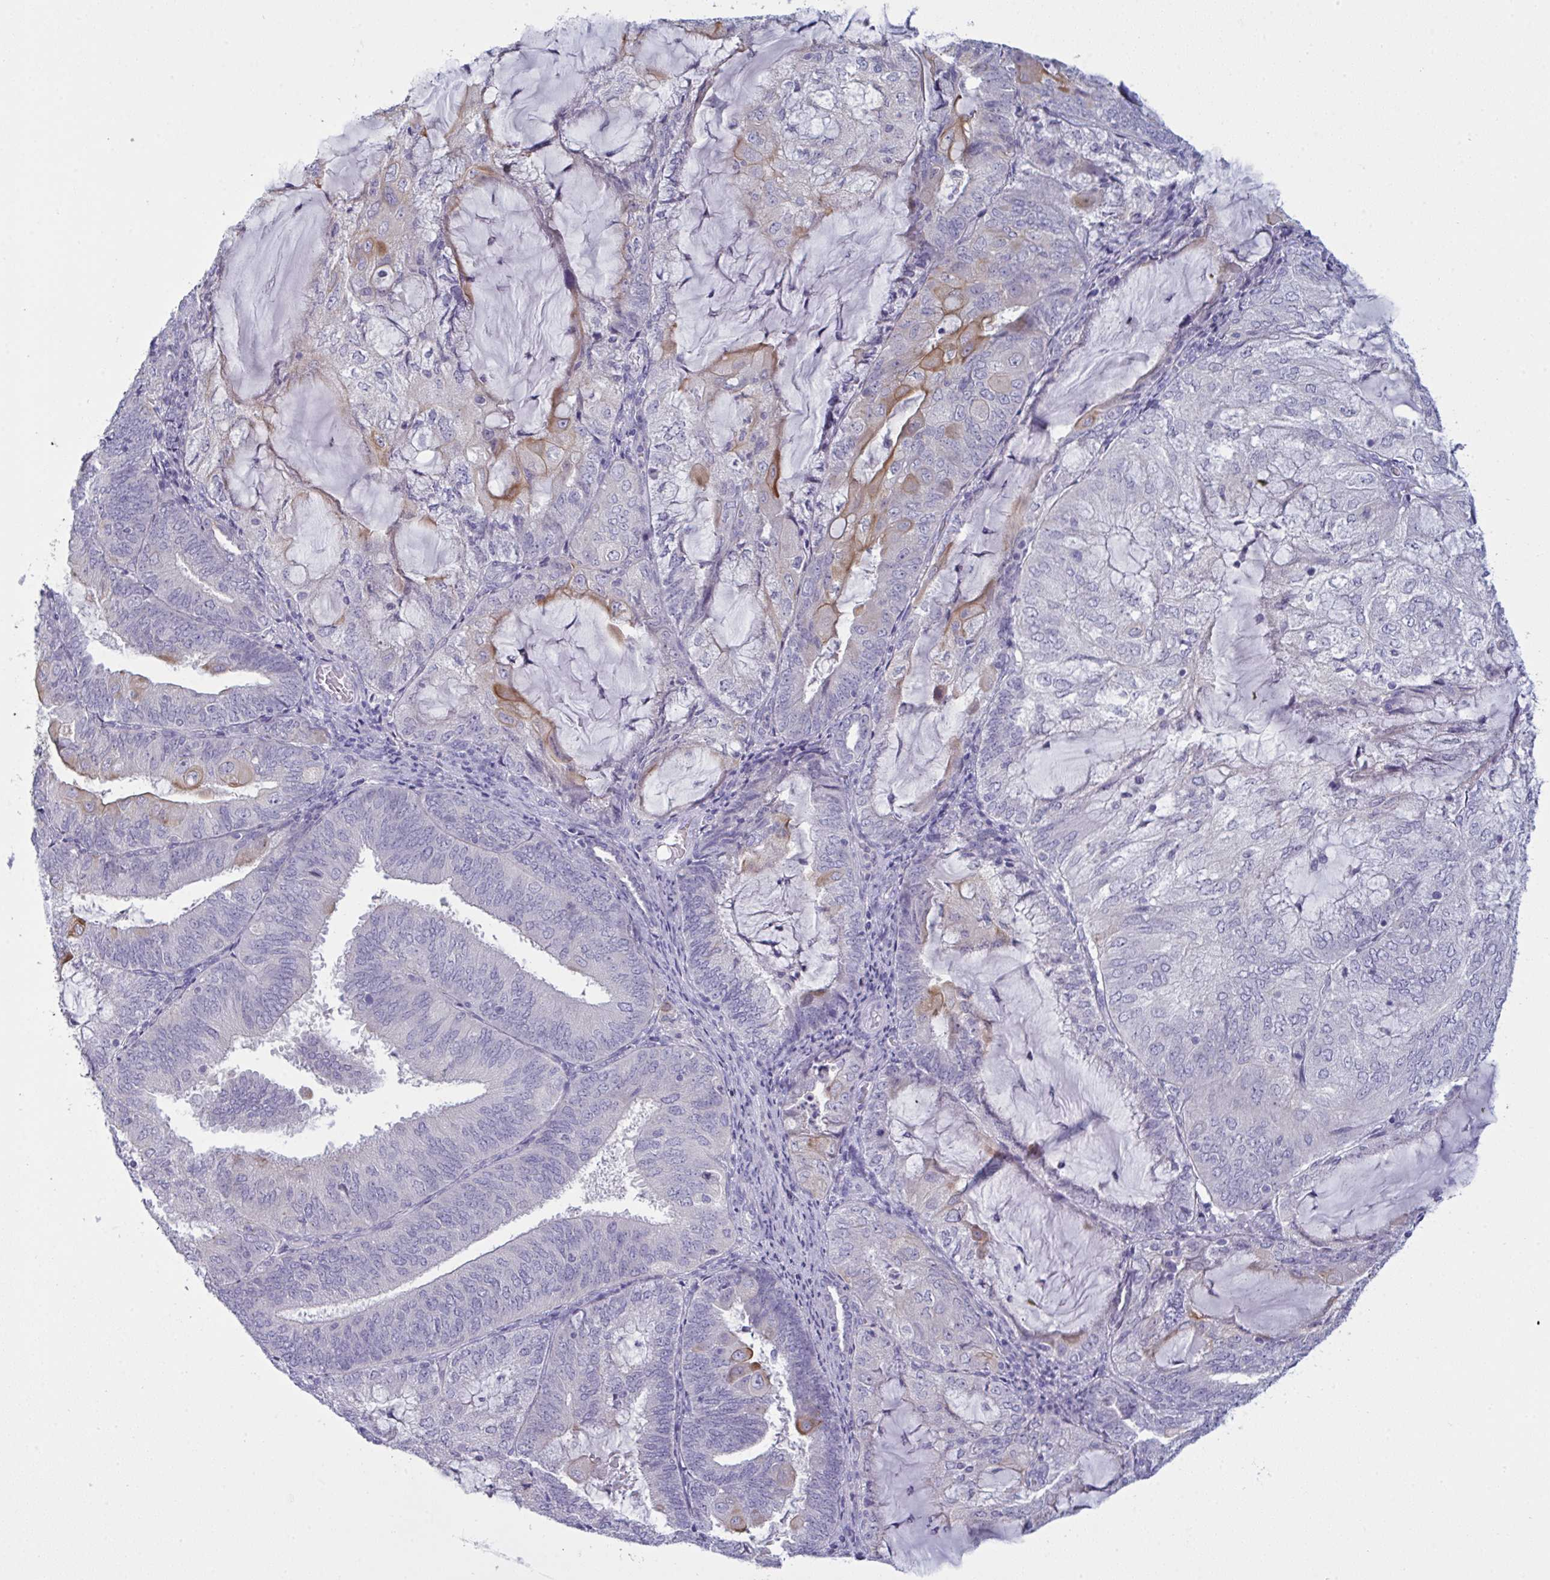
{"staining": {"intensity": "moderate", "quantity": "<25%", "location": "cytoplasmic/membranous"}, "tissue": "endometrial cancer", "cell_type": "Tumor cells", "image_type": "cancer", "snomed": [{"axis": "morphology", "description": "Adenocarcinoma, NOS"}, {"axis": "topography", "description": "Endometrium"}], "caption": "The micrograph exhibits staining of adenocarcinoma (endometrial), revealing moderate cytoplasmic/membranous protein positivity (brown color) within tumor cells.", "gene": "TENT5D", "patient": {"sex": "female", "age": 81}}